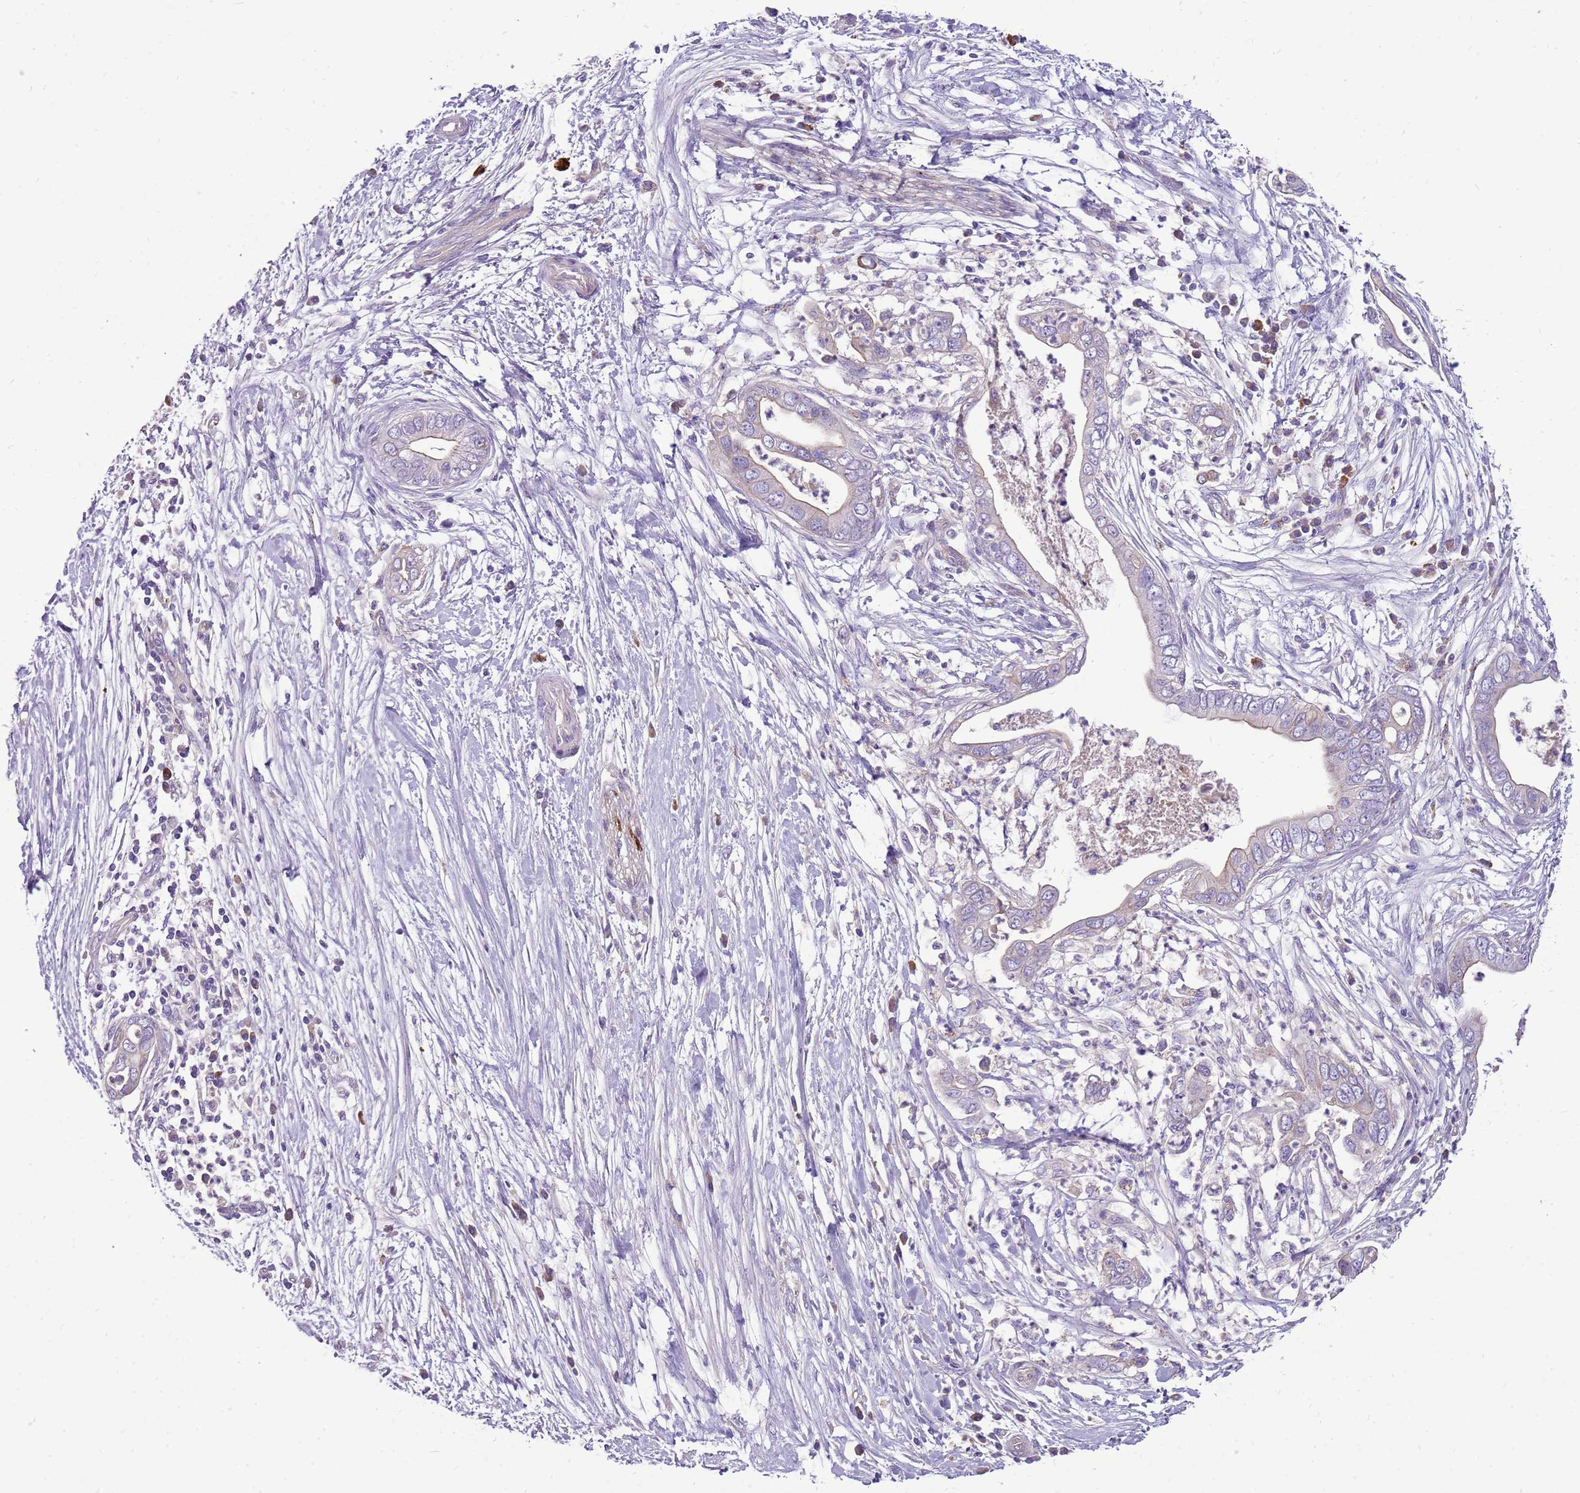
{"staining": {"intensity": "negative", "quantity": "none", "location": "none"}, "tissue": "pancreatic cancer", "cell_type": "Tumor cells", "image_type": "cancer", "snomed": [{"axis": "morphology", "description": "Adenocarcinoma, NOS"}, {"axis": "topography", "description": "Pancreas"}], "caption": "A histopathology image of pancreatic cancer (adenocarcinoma) stained for a protein demonstrates no brown staining in tumor cells.", "gene": "NTN4", "patient": {"sex": "male", "age": 75}}